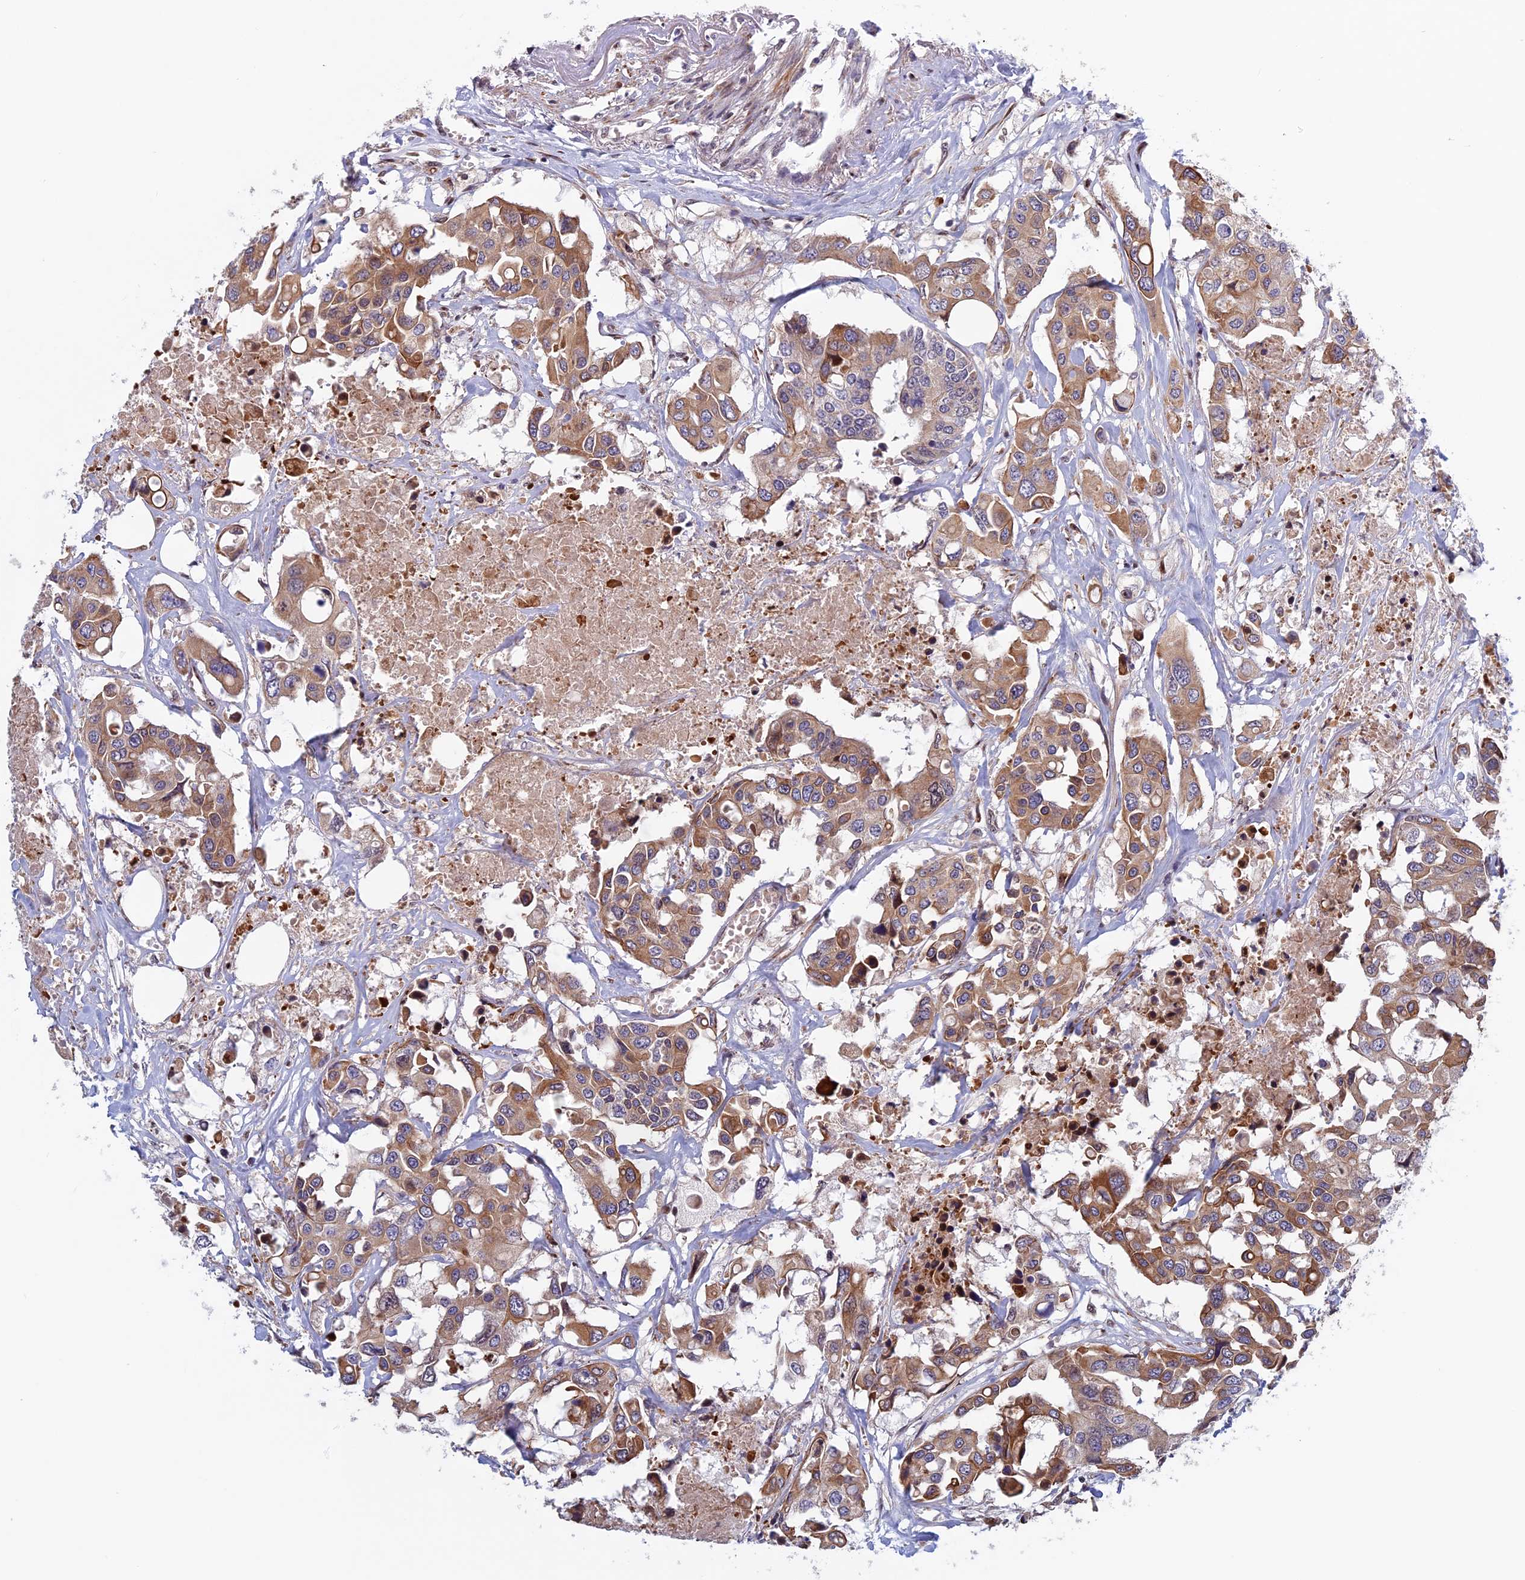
{"staining": {"intensity": "moderate", "quantity": ">75%", "location": "cytoplasmic/membranous"}, "tissue": "colorectal cancer", "cell_type": "Tumor cells", "image_type": "cancer", "snomed": [{"axis": "morphology", "description": "Adenocarcinoma, NOS"}, {"axis": "topography", "description": "Colon"}], "caption": "Colorectal cancer stained for a protein displays moderate cytoplasmic/membranous positivity in tumor cells.", "gene": "FADS1", "patient": {"sex": "male", "age": 77}}